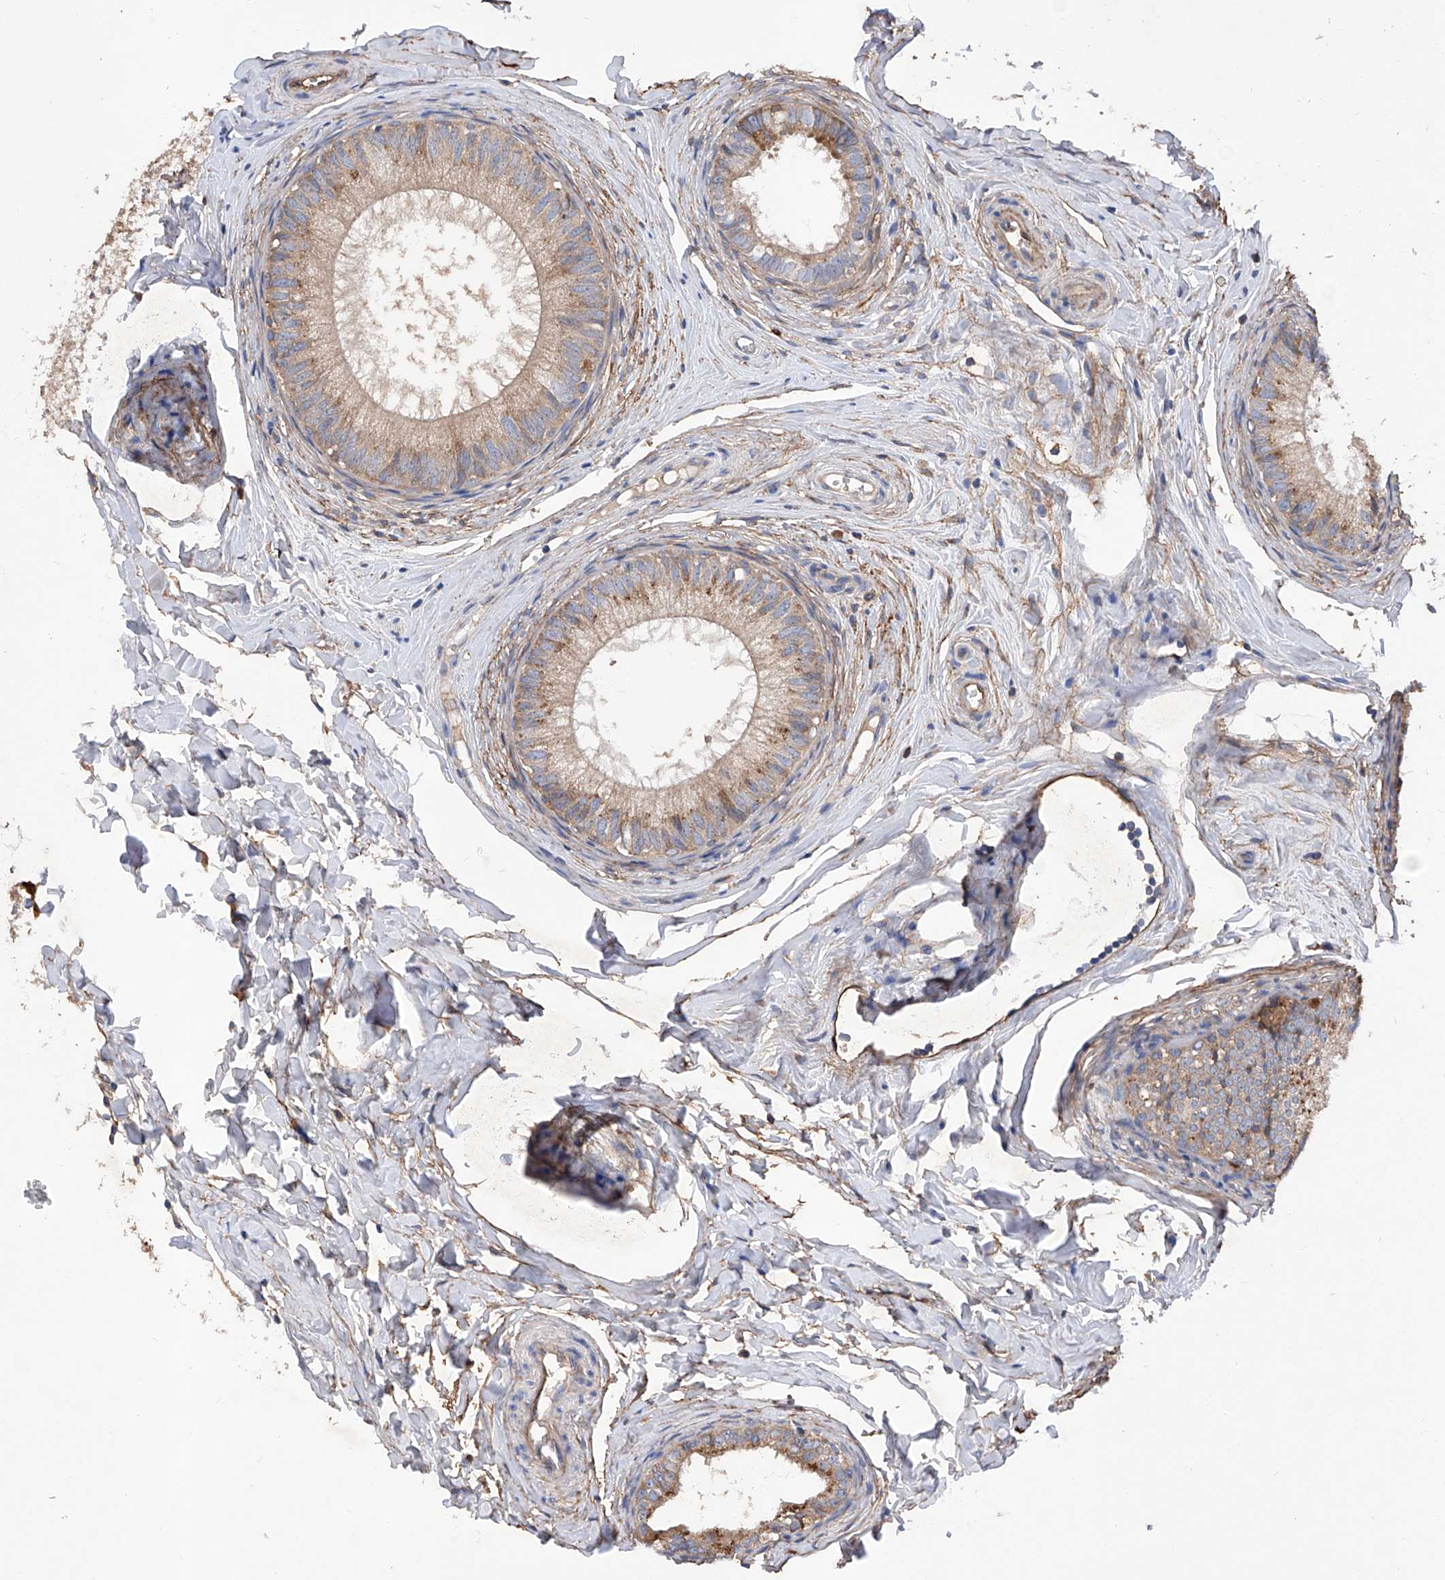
{"staining": {"intensity": "moderate", "quantity": "25%-75%", "location": "cytoplasmic/membranous"}, "tissue": "epididymis", "cell_type": "Glandular cells", "image_type": "normal", "snomed": [{"axis": "morphology", "description": "Normal tissue, NOS"}, {"axis": "topography", "description": "Epididymis"}], "caption": "This micrograph displays immunohistochemistry staining of benign epididymis, with medium moderate cytoplasmic/membranous staining in approximately 25%-75% of glandular cells.", "gene": "INPP5B", "patient": {"sex": "male", "age": 34}}